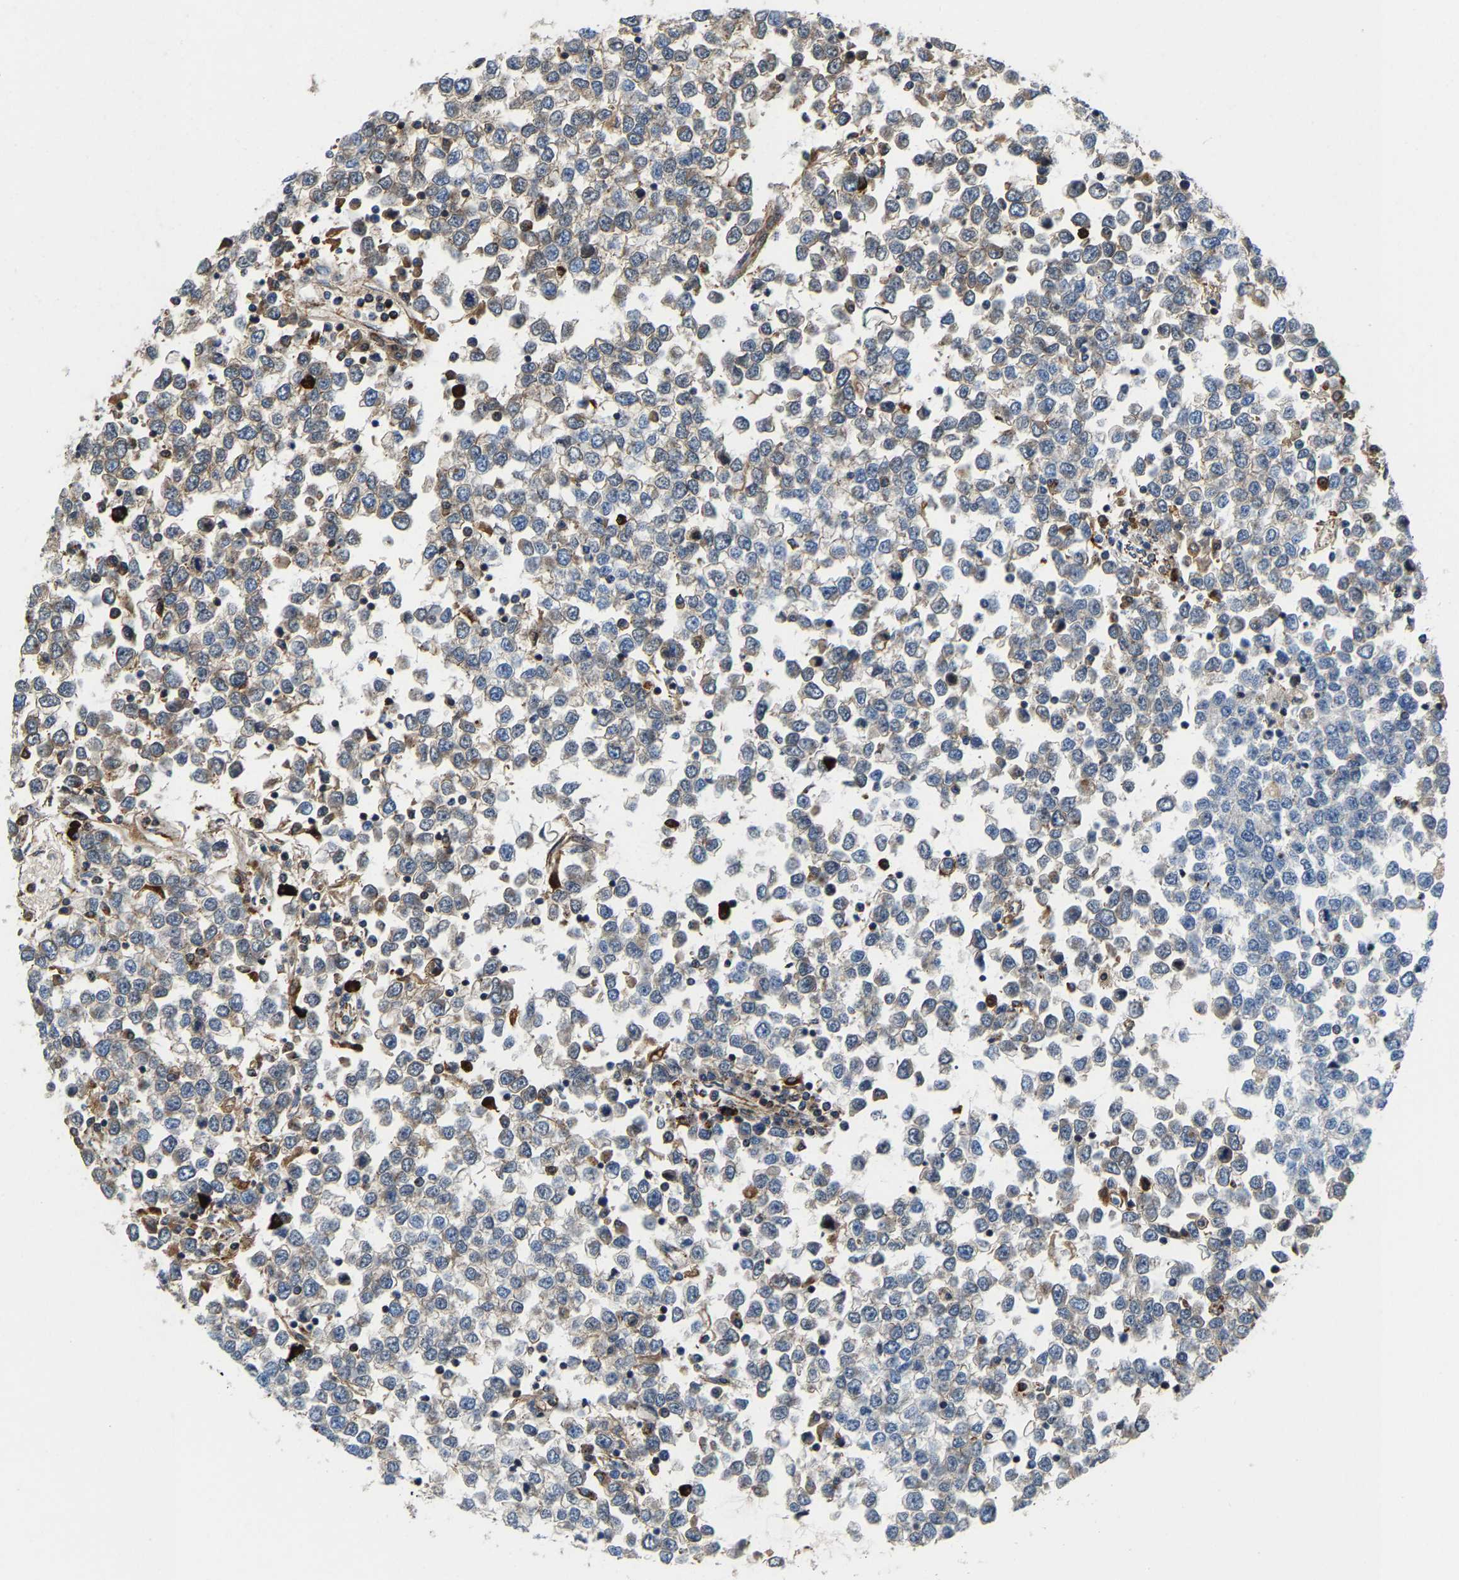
{"staining": {"intensity": "weak", "quantity": "<25%", "location": "cytoplasmic/membranous"}, "tissue": "testis cancer", "cell_type": "Tumor cells", "image_type": "cancer", "snomed": [{"axis": "morphology", "description": "Seminoma, NOS"}, {"axis": "topography", "description": "Testis"}], "caption": "Image shows no significant protein expression in tumor cells of testis cancer. The staining was performed using DAB (3,3'-diaminobenzidine) to visualize the protein expression in brown, while the nuclei were stained in blue with hematoxylin (Magnification: 20x).", "gene": "DPP7", "patient": {"sex": "male", "age": 65}}